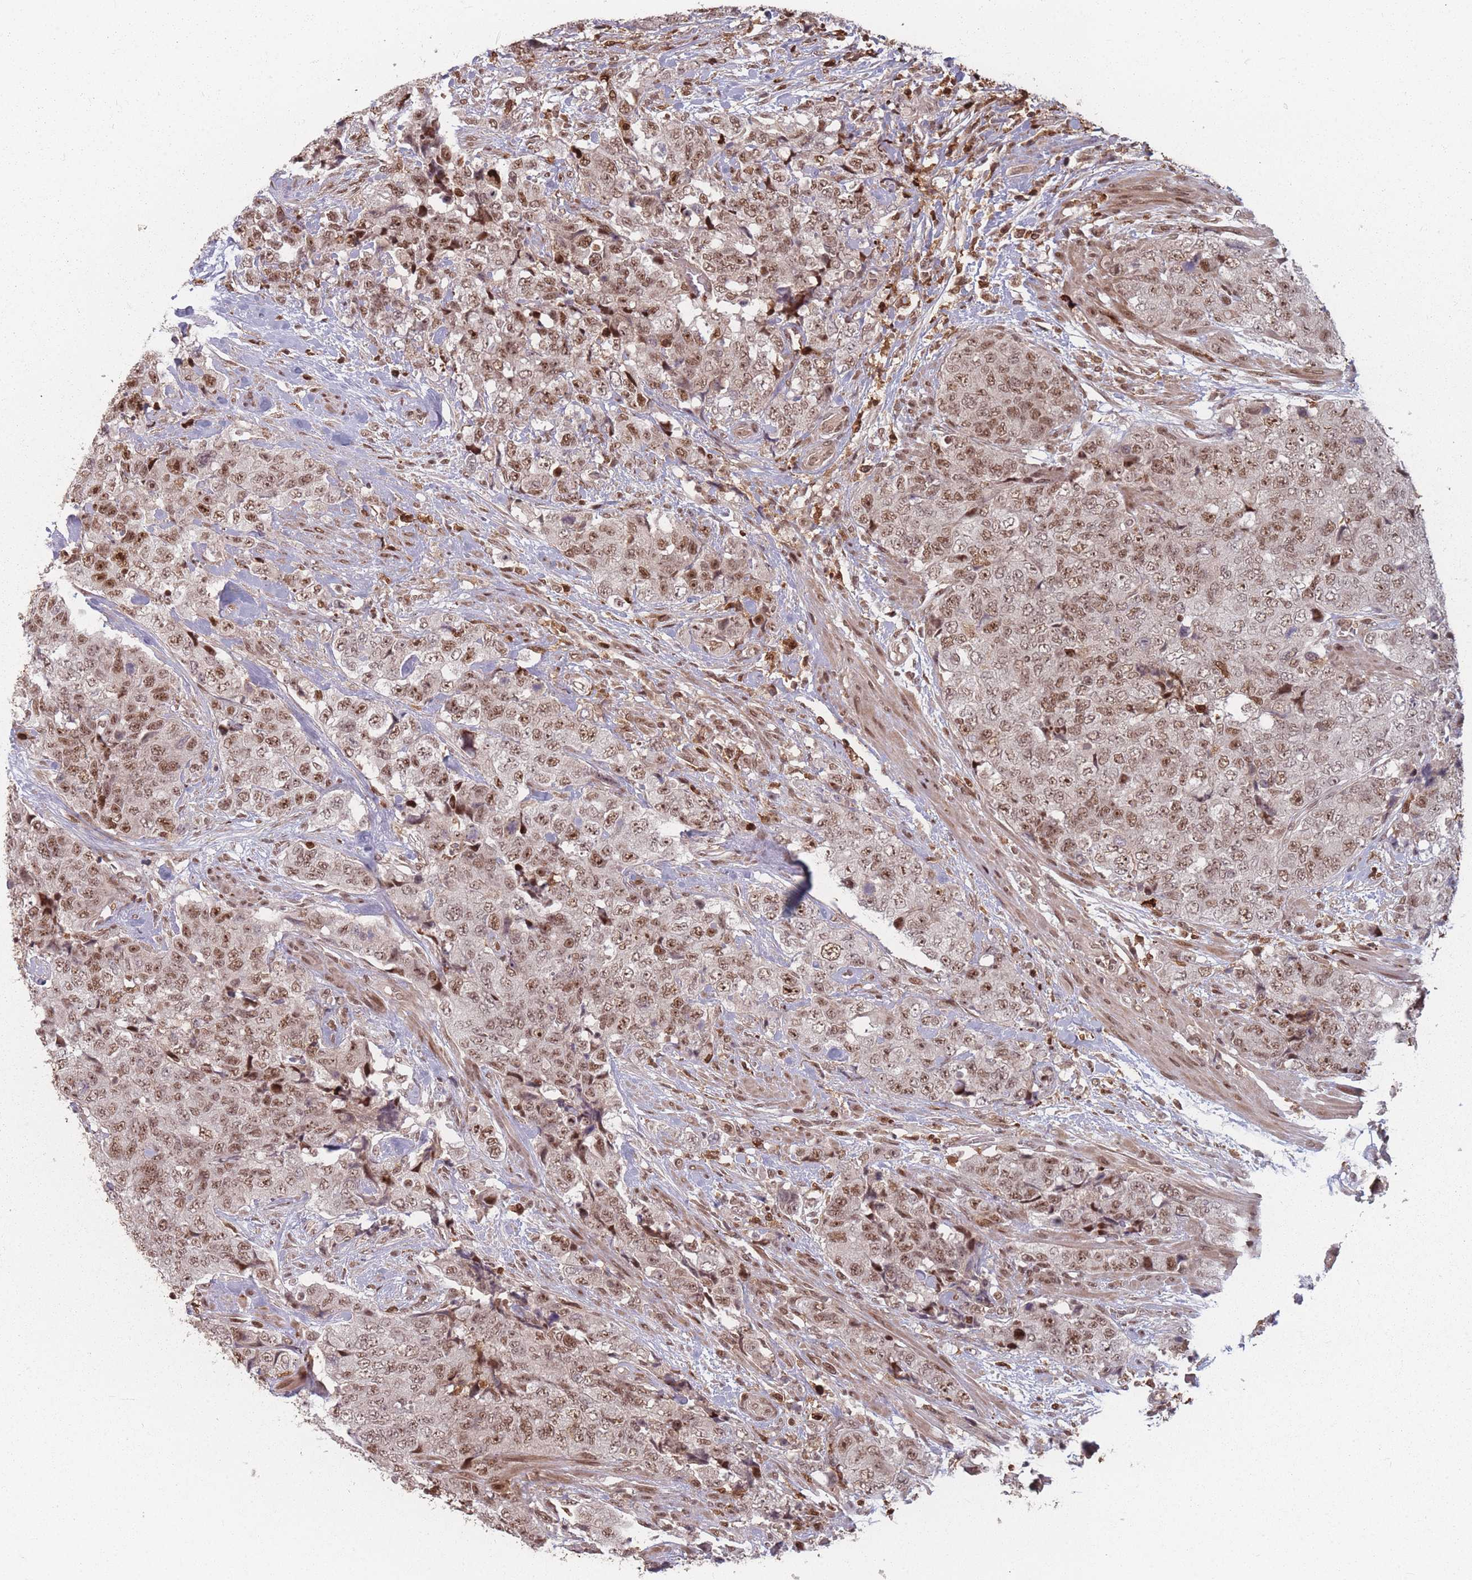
{"staining": {"intensity": "moderate", "quantity": ">75%", "location": "nuclear"}, "tissue": "urothelial cancer", "cell_type": "Tumor cells", "image_type": "cancer", "snomed": [{"axis": "morphology", "description": "Urothelial carcinoma, High grade"}, {"axis": "topography", "description": "Urinary bladder"}], "caption": "Protein staining of urothelial cancer tissue shows moderate nuclear positivity in about >75% of tumor cells.", "gene": "WDR55", "patient": {"sex": "female", "age": 78}}